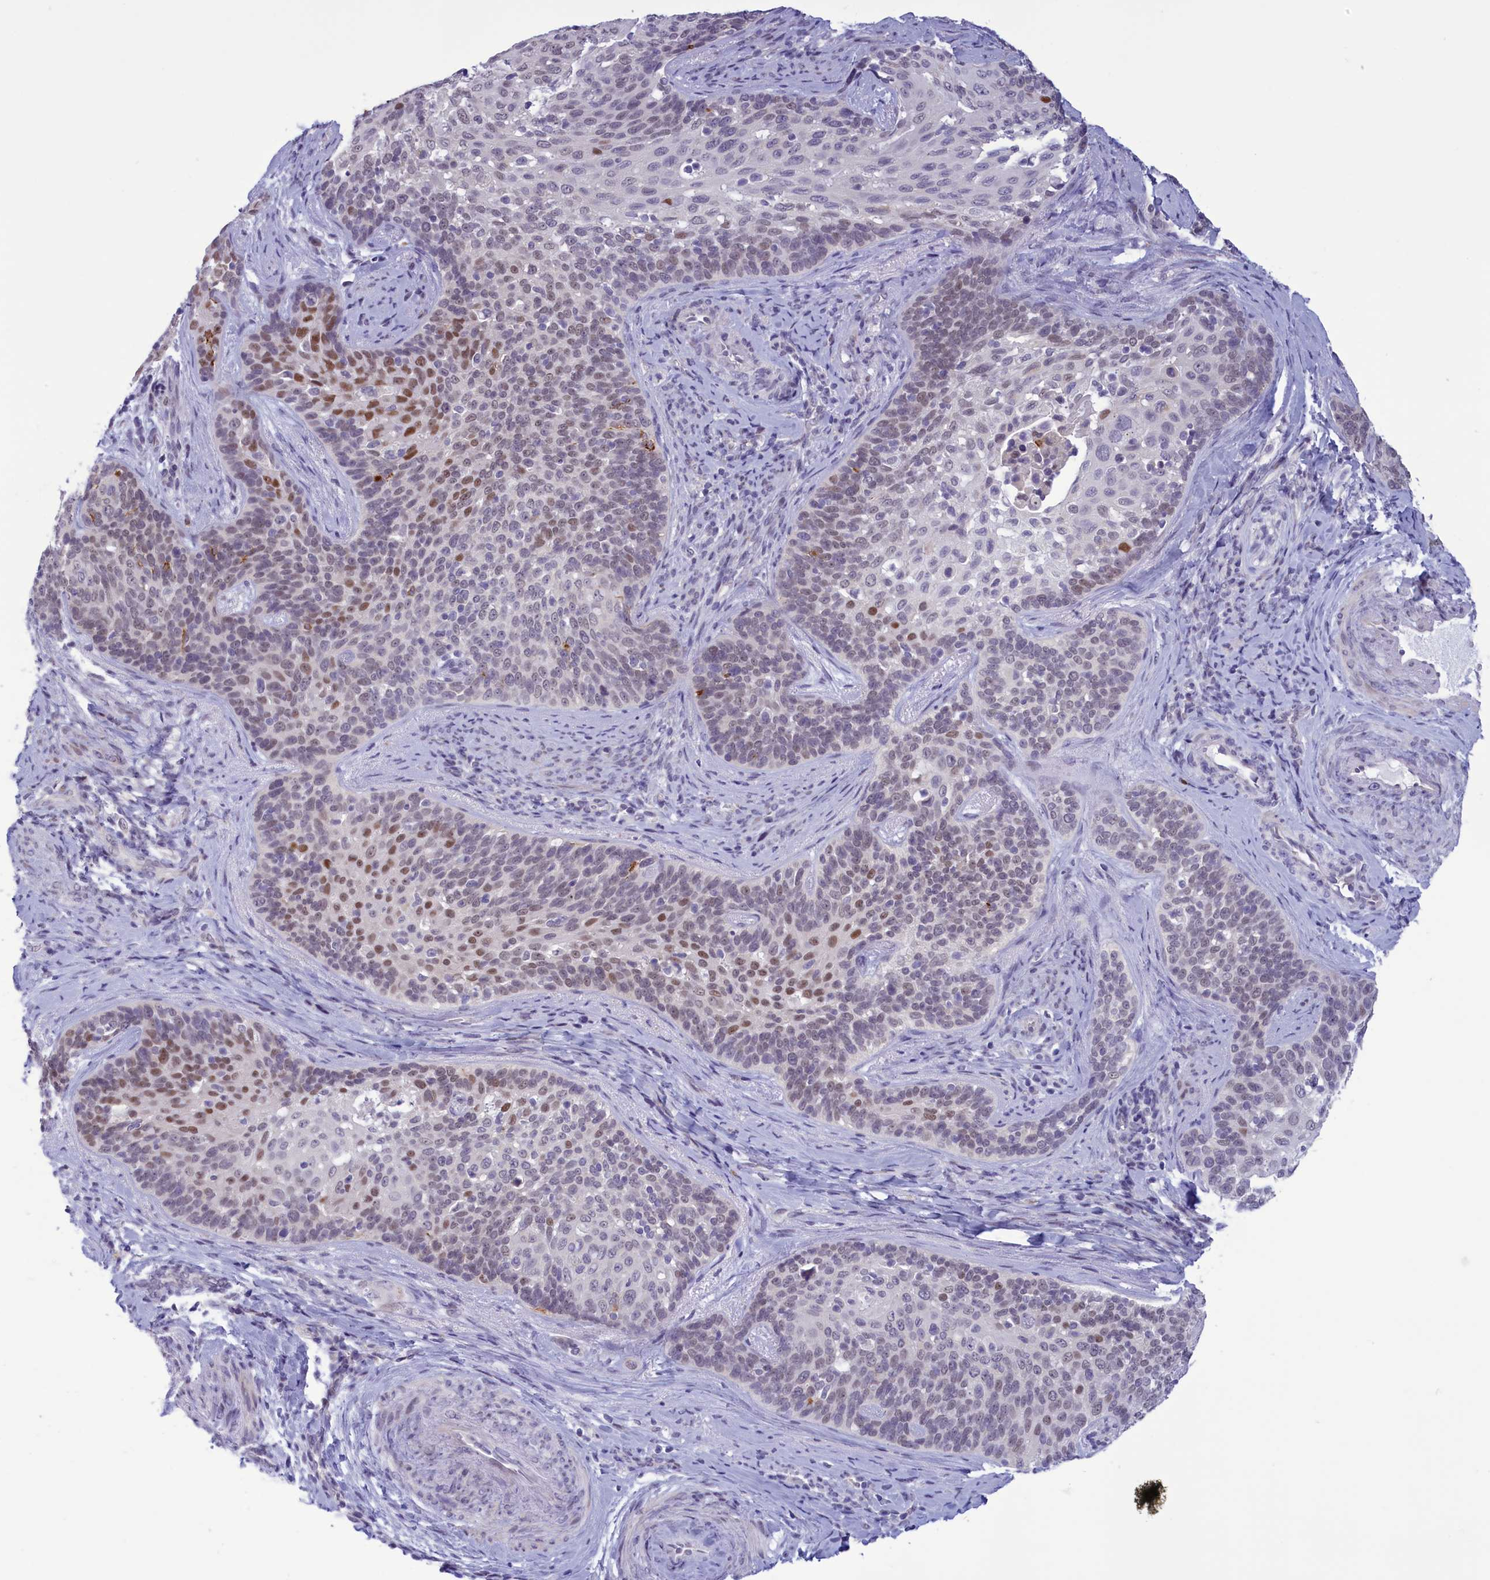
{"staining": {"intensity": "moderate", "quantity": "<25%", "location": "nuclear"}, "tissue": "cervical cancer", "cell_type": "Tumor cells", "image_type": "cancer", "snomed": [{"axis": "morphology", "description": "Squamous cell carcinoma, NOS"}, {"axis": "topography", "description": "Cervix"}], "caption": "The immunohistochemical stain highlights moderate nuclear expression in tumor cells of cervical cancer tissue.", "gene": "ELOA2", "patient": {"sex": "female", "age": 50}}